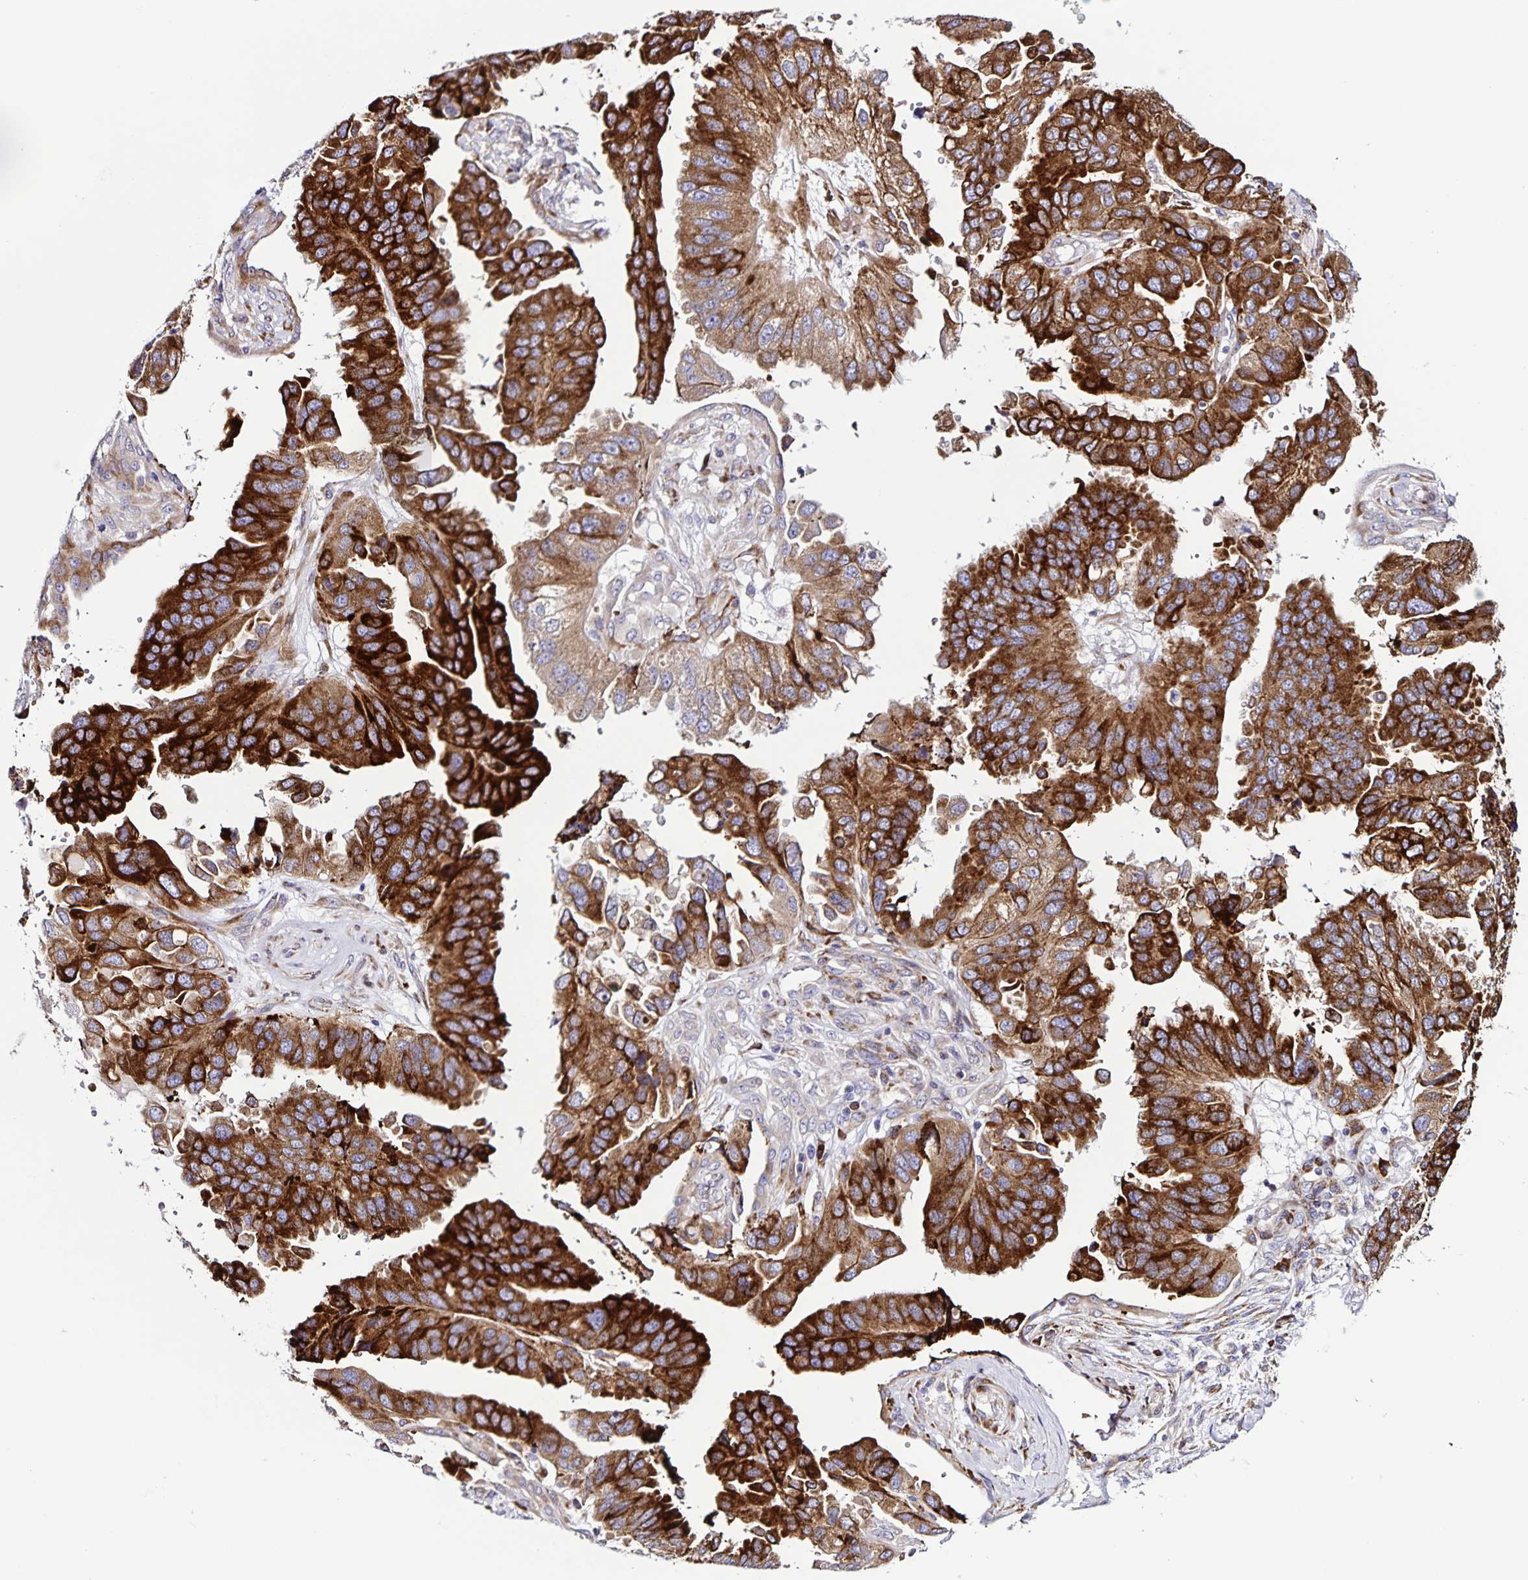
{"staining": {"intensity": "strong", "quantity": ">75%", "location": "cytoplasmic/membranous"}, "tissue": "ovarian cancer", "cell_type": "Tumor cells", "image_type": "cancer", "snomed": [{"axis": "morphology", "description": "Cystadenocarcinoma, serous, NOS"}, {"axis": "topography", "description": "Ovary"}], "caption": "DAB immunohistochemical staining of ovarian cancer reveals strong cytoplasmic/membranous protein staining in approximately >75% of tumor cells.", "gene": "OSBPL5", "patient": {"sex": "female", "age": 79}}